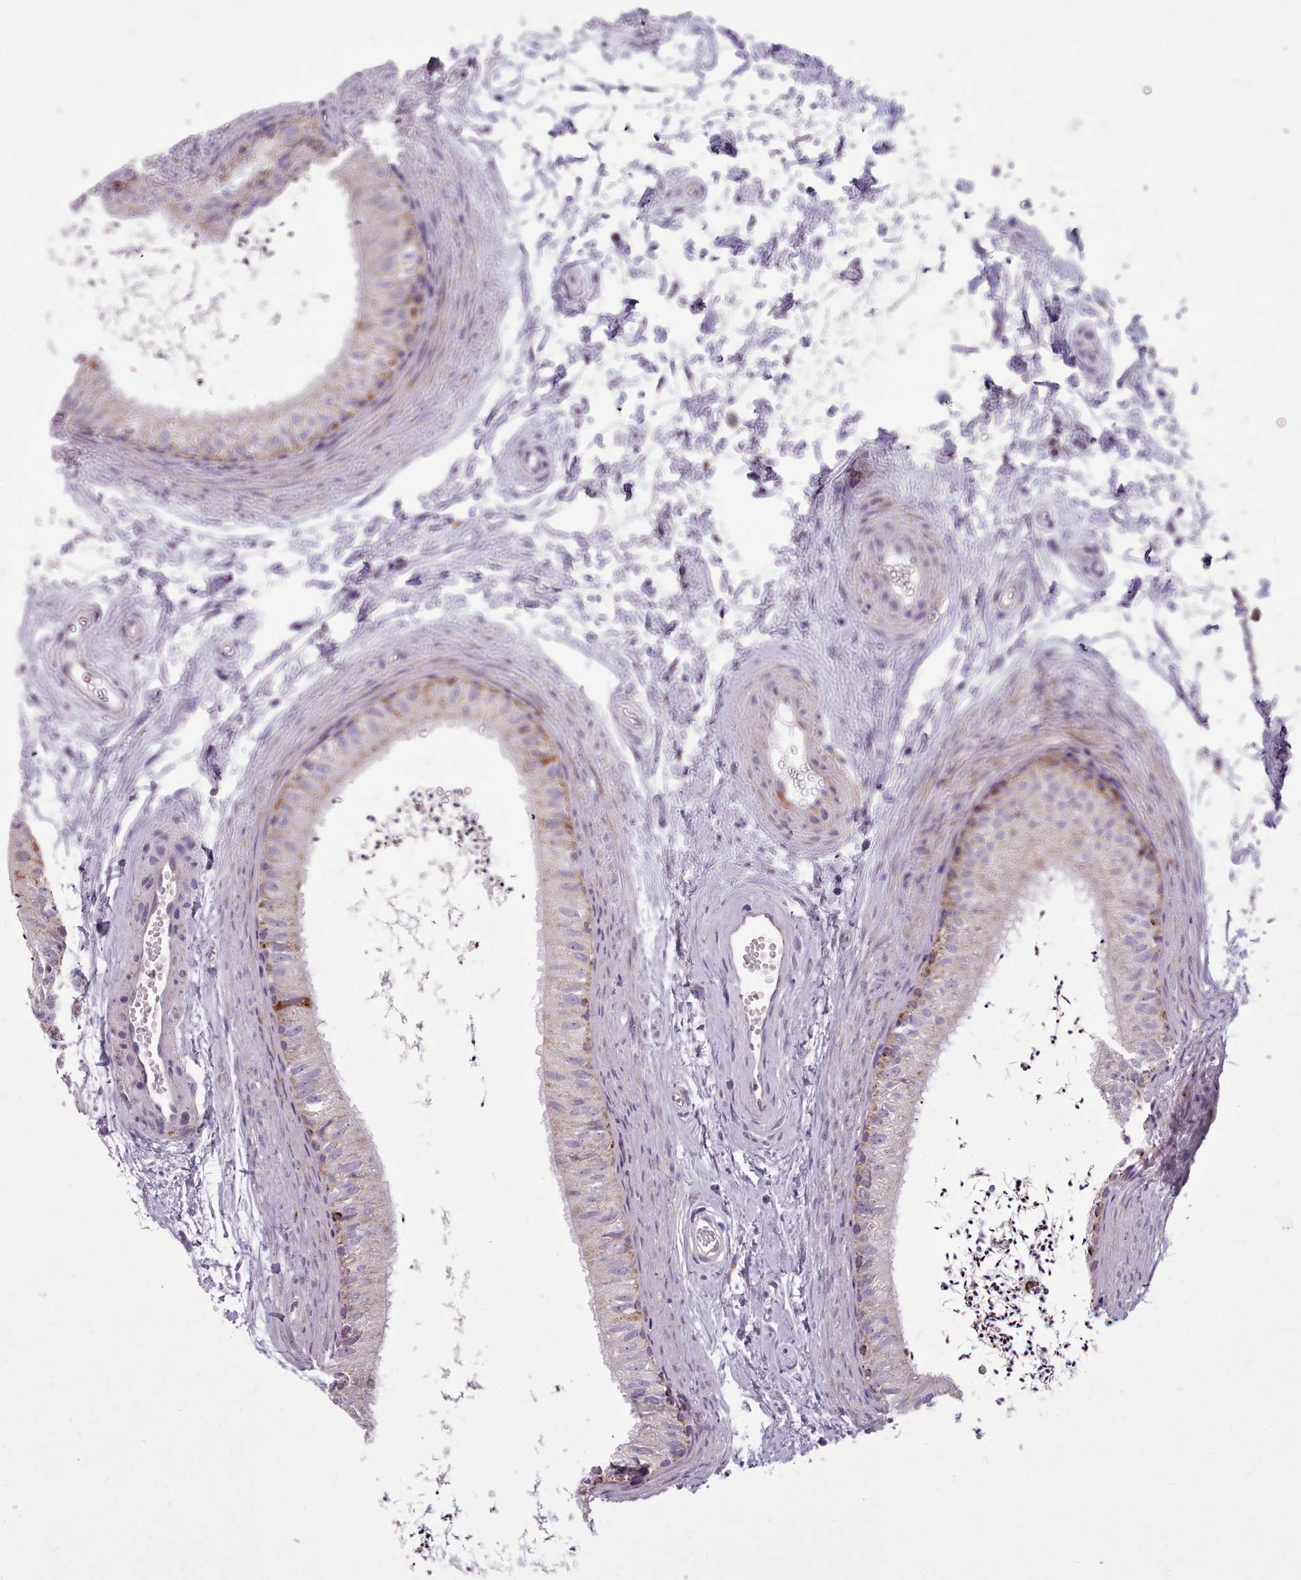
{"staining": {"intensity": "moderate", "quantity": "25%-75%", "location": "cytoplasmic/membranous"}, "tissue": "epididymis", "cell_type": "Glandular cells", "image_type": "normal", "snomed": [{"axis": "morphology", "description": "Normal tissue, NOS"}, {"axis": "topography", "description": "Epididymis"}], "caption": "High-magnification brightfield microscopy of normal epididymis stained with DAB (3,3'-diaminobenzidine) (brown) and counterstained with hematoxylin (blue). glandular cells exhibit moderate cytoplasmic/membranous expression is present in approximately25%-75% of cells.", "gene": "FKBP10", "patient": {"sex": "male", "age": 56}}